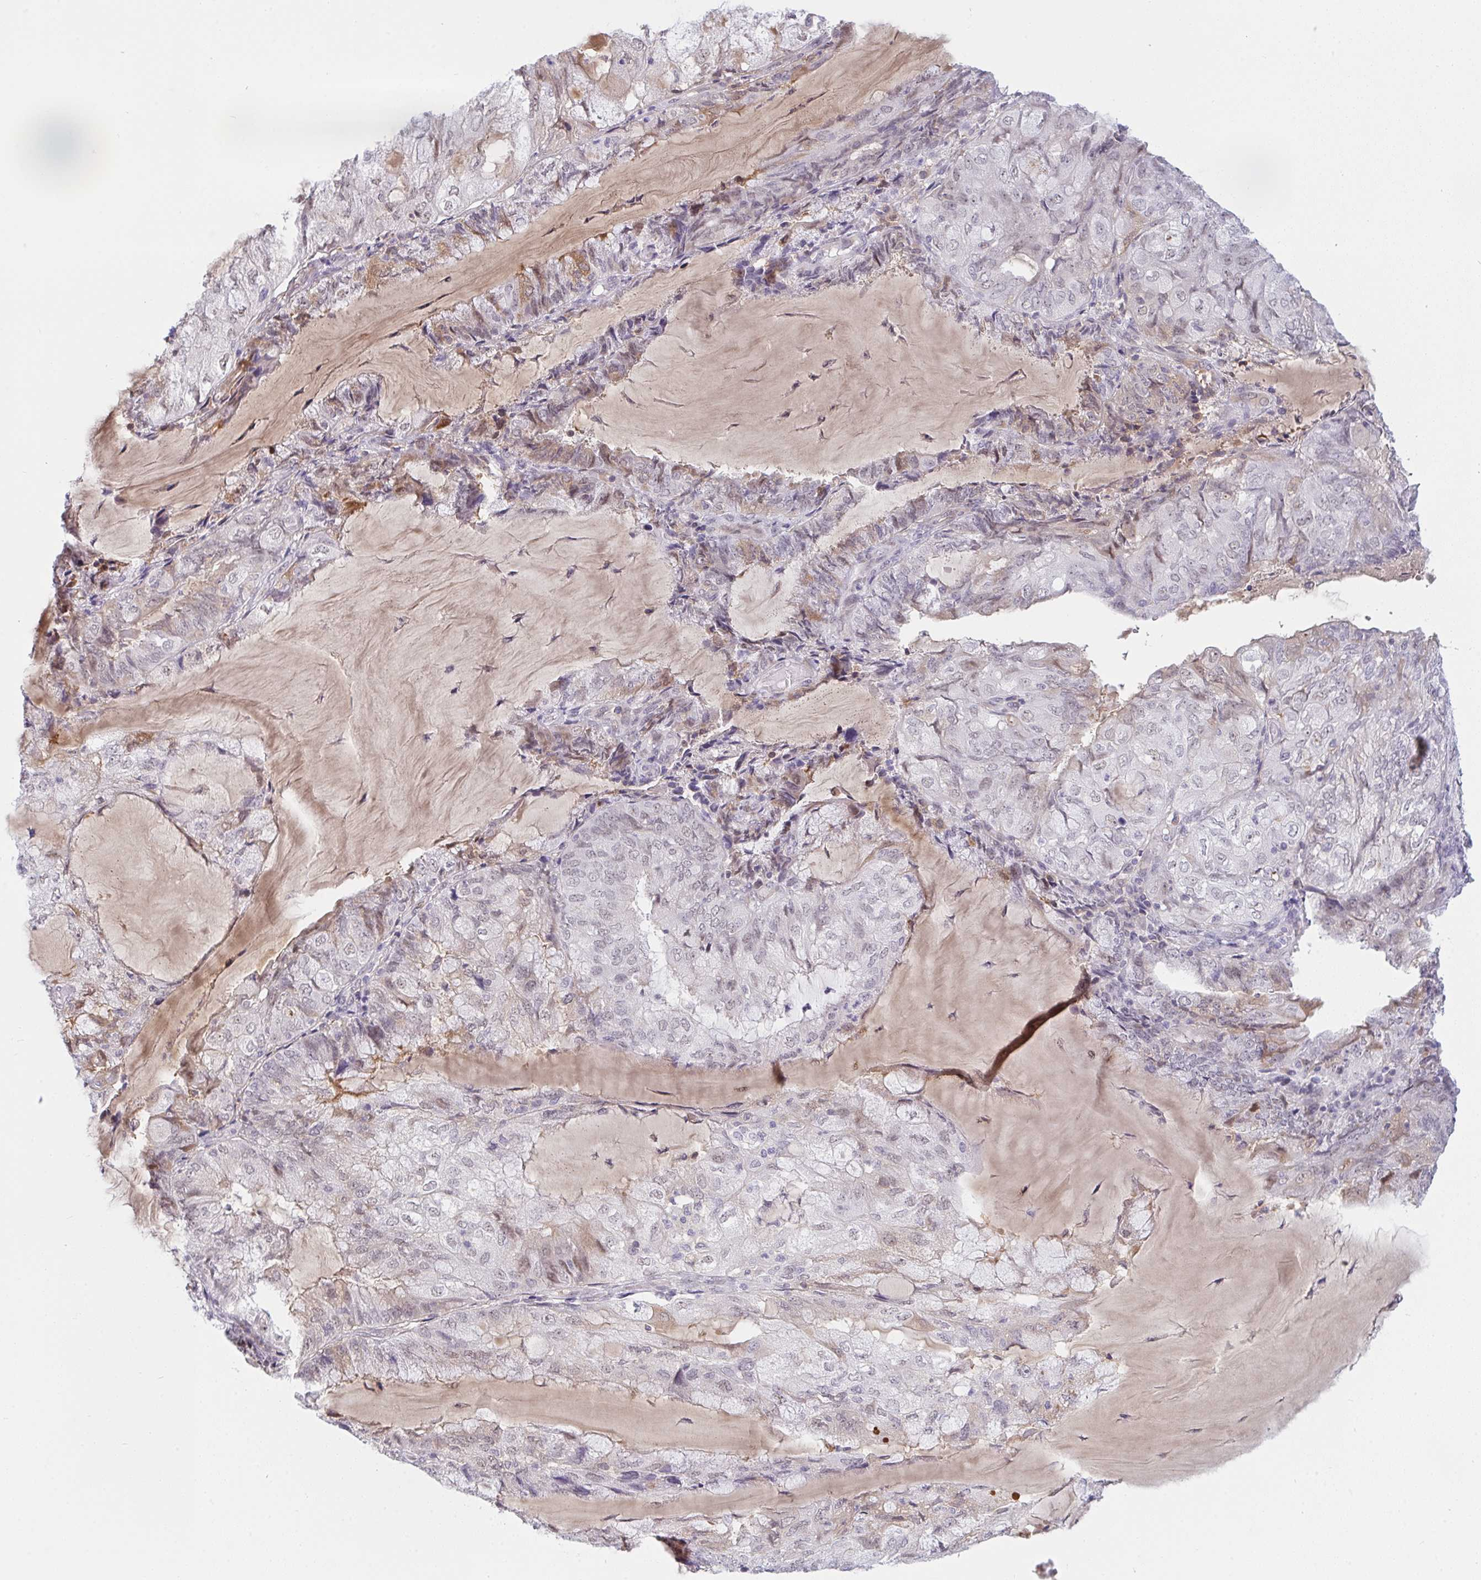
{"staining": {"intensity": "moderate", "quantity": "<25%", "location": "cytoplasmic/membranous"}, "tissue": "endometrial cancer", "cell_type": "Tumor cells", "image_type": "cancer", "snomed": [{"axis": "morphology", "description": "Adenocarcinoma, NOS"}, {"axis": "topography", "description": "Endometrium"}], "caption": "The image displays staining of endometrial adenocarcinoma, revealing moderate cytoplasmic/membranous protein positivity (brown color) within tumor cells. (Brightfield microscopy of DAB IHC at high magnification).", "gene": "DSCAML1", "patient": {"sex": "female", "age": 81}}